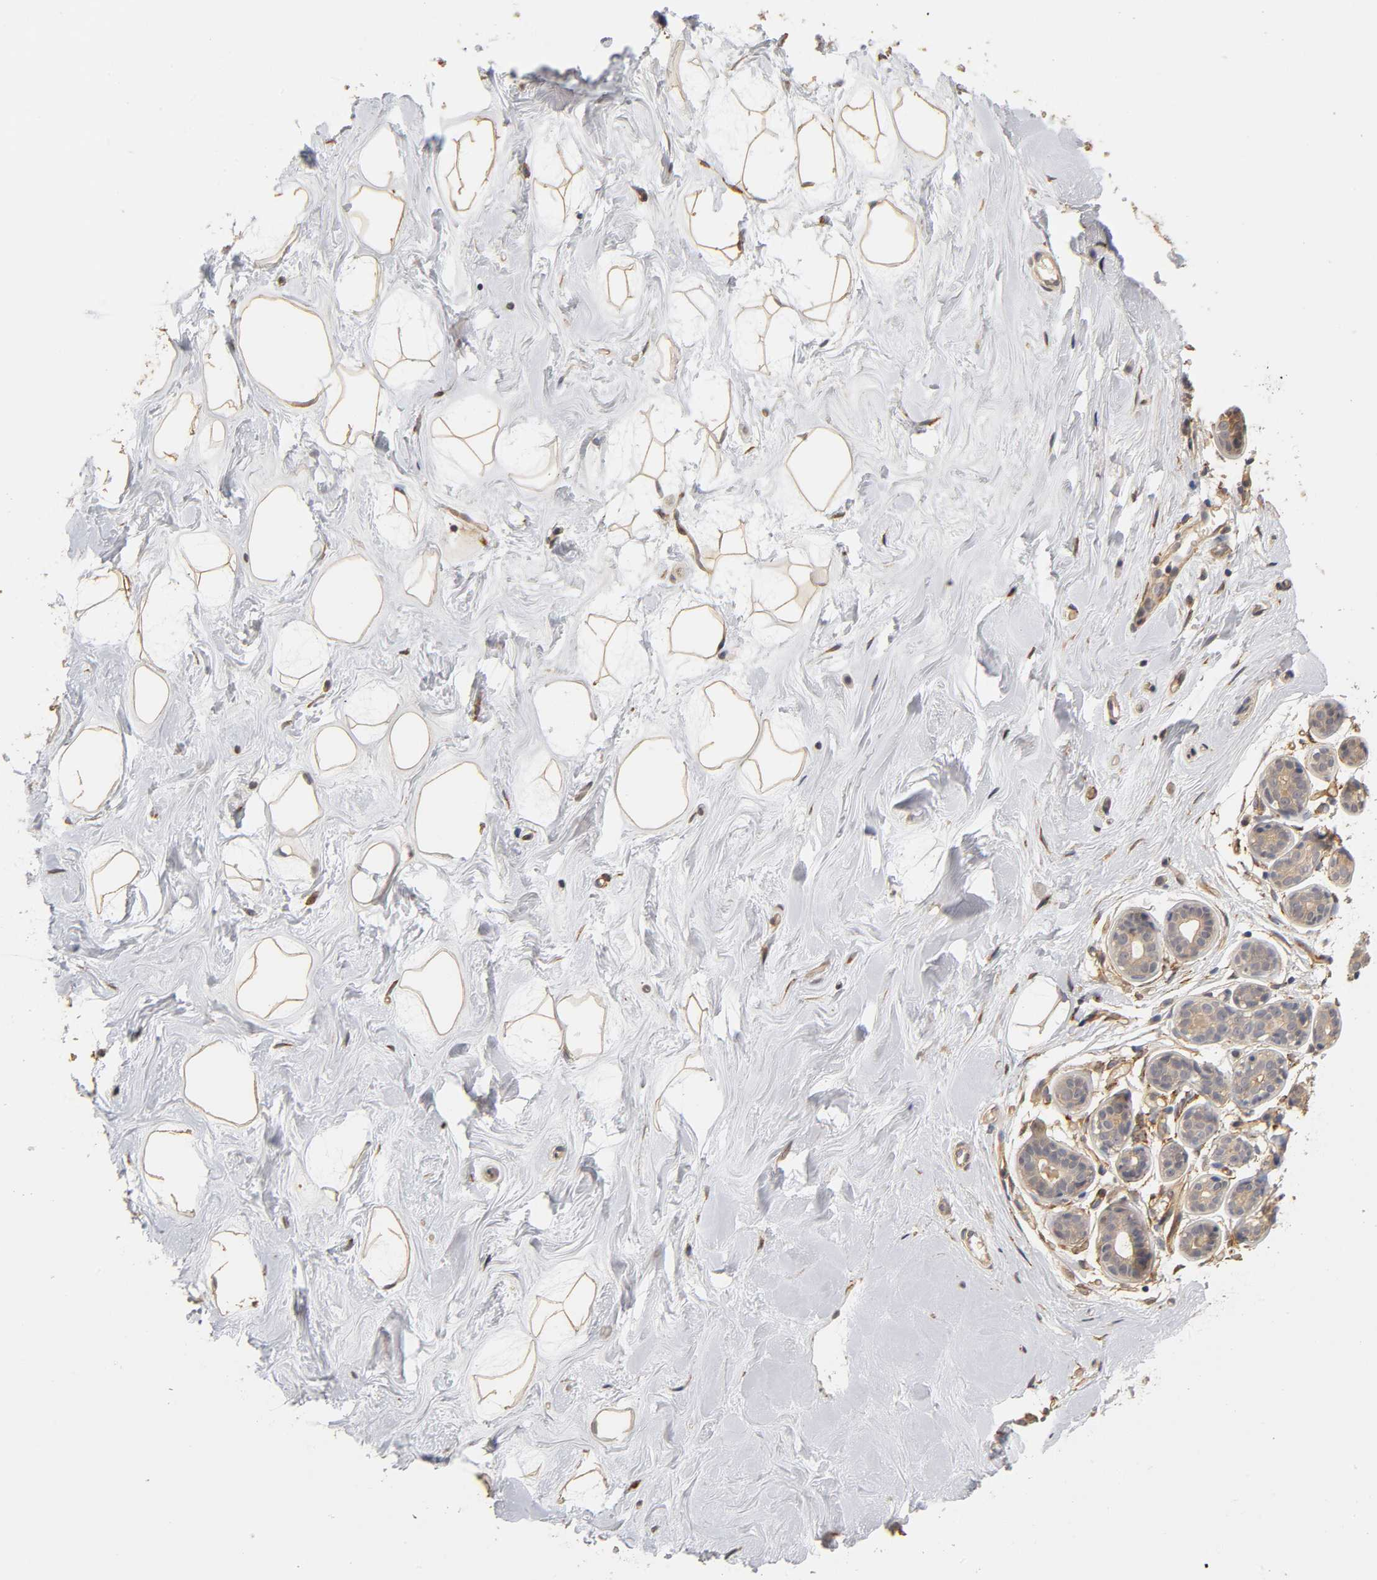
{"staining": {"intensity": "moderate", "quantity": ">75%", "location": "cytoplasmic/membranous"}, "tissue": "breast", "cell_type": "Adipocytes", "image_type": "normal", "snomed": [{"axis": "morphology", "description": "Normal tissue, NOS"}, {"axis": "topography", "description": "Breast"}], "caption": "Immunohistochemistry photomicrograph of unremarkable breast stained for a protein (brown), which exhibits medium levels of moderate cytoplasmic/membranous staining in about >75% of adipocytes.", "gene": "LAMB1", "patient": {"sex": "female", "age": 23}}